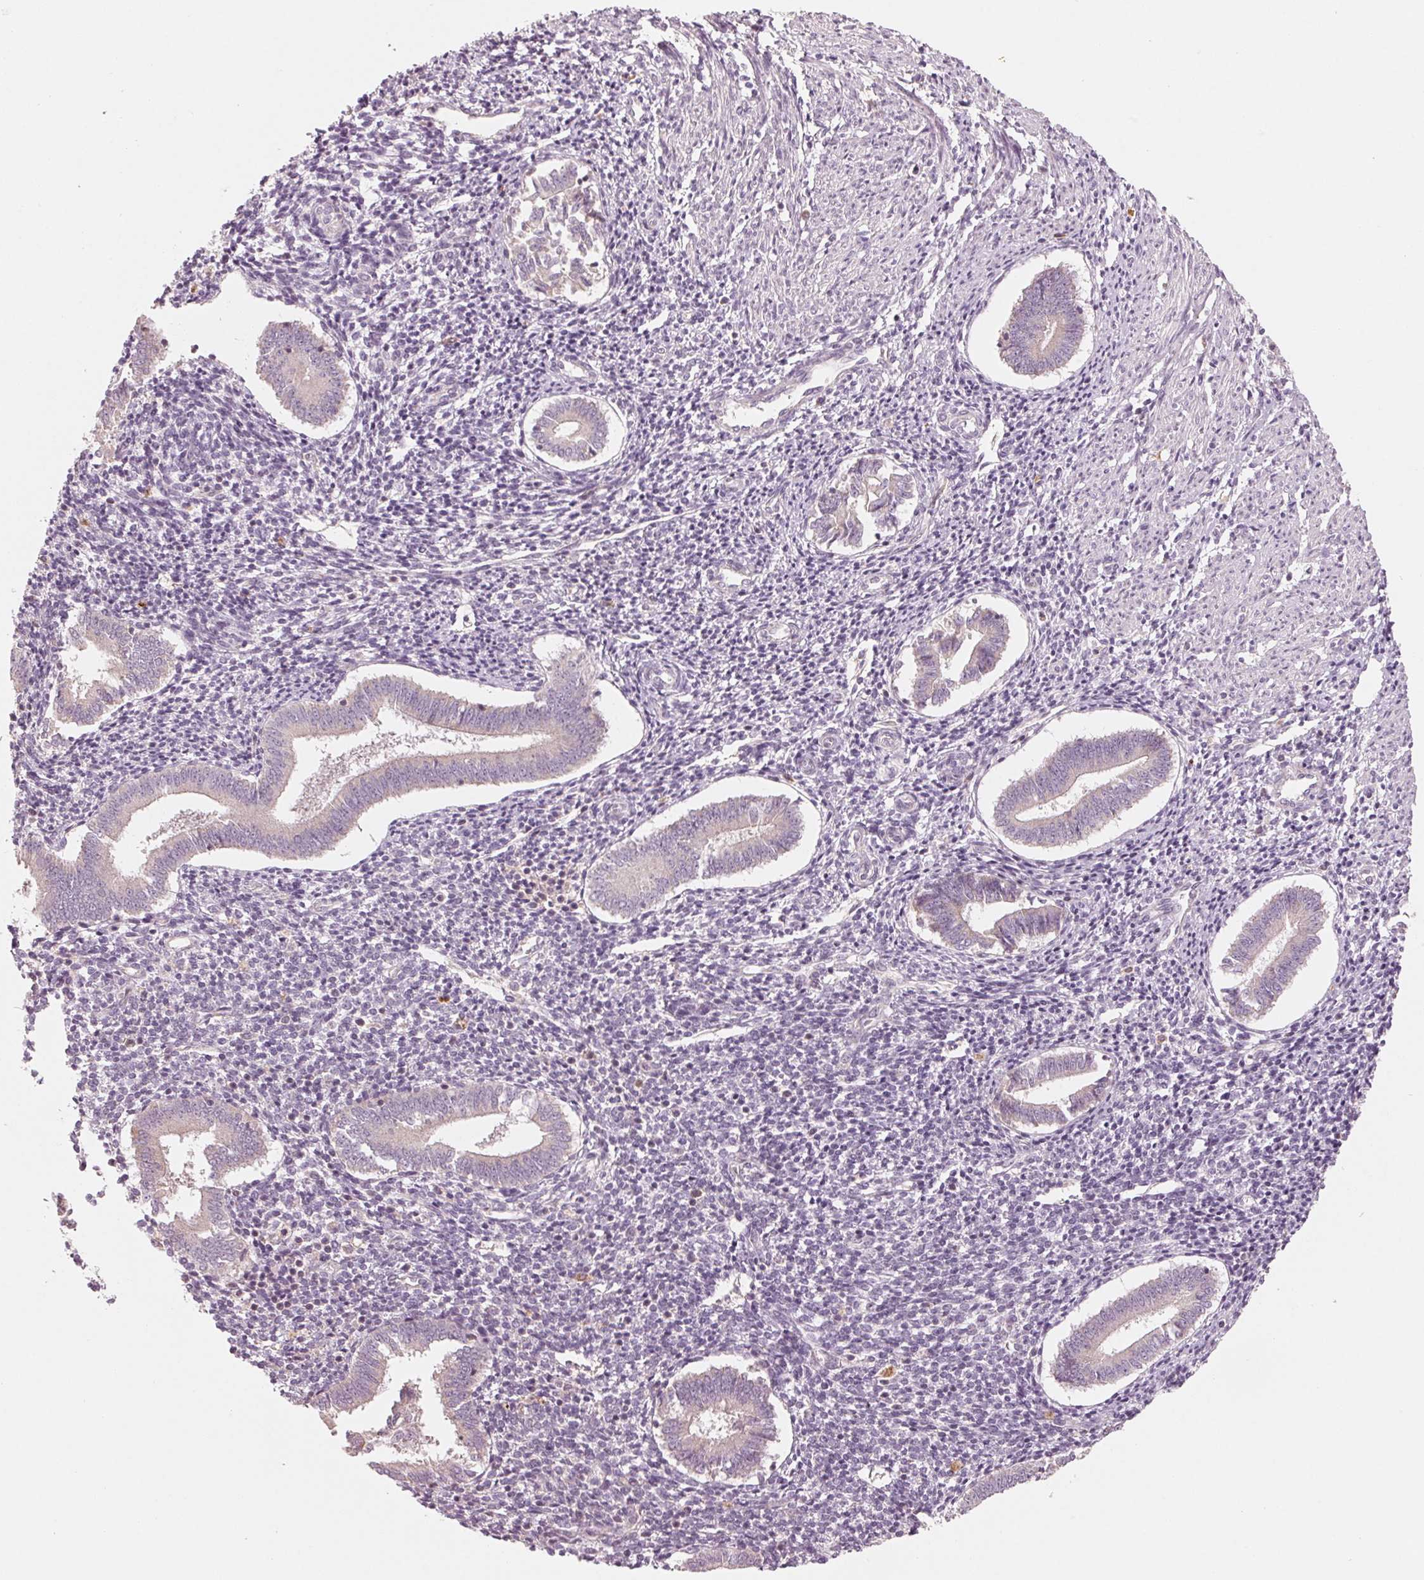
{"staining": {"intensity": "negative", "quantity": "none", "location": "none"}, "tissue": "endometrium", "cell_type": "Cells in endometrial stroma", "image_type": "normal", "snomed": [{"axis": "morphology", "description": "Normal tissue, NOS"}, {"axis": "topography", "description": "Endometrium"}], "caption": "High magnification brightfield microscopy of normal endometrium stained with DAB (3,3'-diaminobenzidine) (brown) and counterstained with hematoxylin (blue): cells in endometrial stroma show no significant expression. (Brightfield microscopy of DAB immunohistochemistry (IHC) at high magnification).", "gene": "AQP8", "patient": {"sex": "female", "age": 25}}